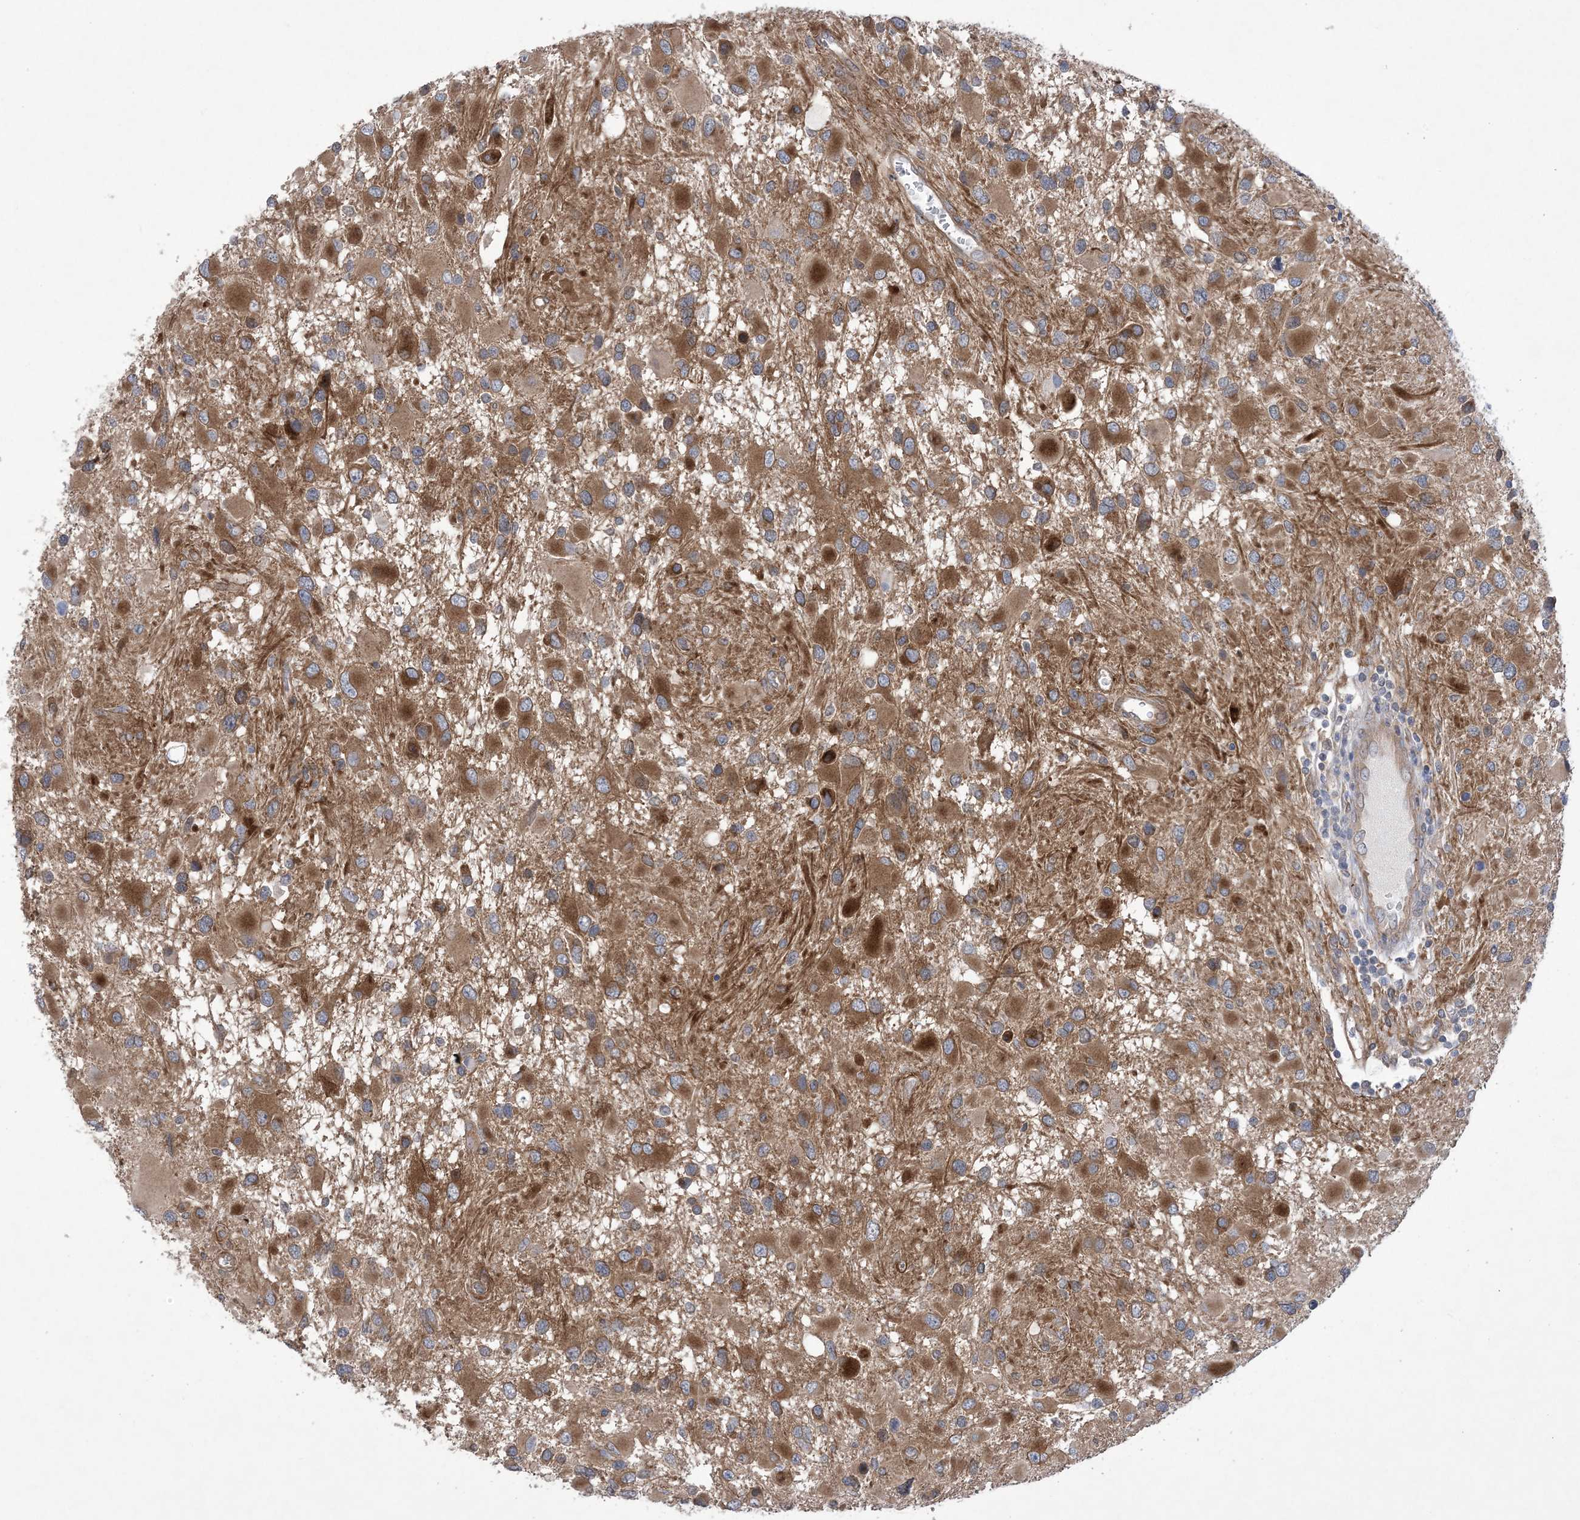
{"staining": {"intensity": "strong", "quantity": "25%-75%", "location": "cytoplasmic/membranous"}, "tissue": "glioma", "cell_type": "Tumor cells", "image_type": "cancer", "snomed": [{"axis": "morphology", "description": "Glioma, malignant, High grade"}, {"axis": "topography", "description": "Brain"}], "caption": "An image of glioma stained for a protein exhibits strong cytoplasmic/membranous brown staining in tumor cells.", "gene": "EHBP1", "patient": {"sex": "male", "age": 53}}